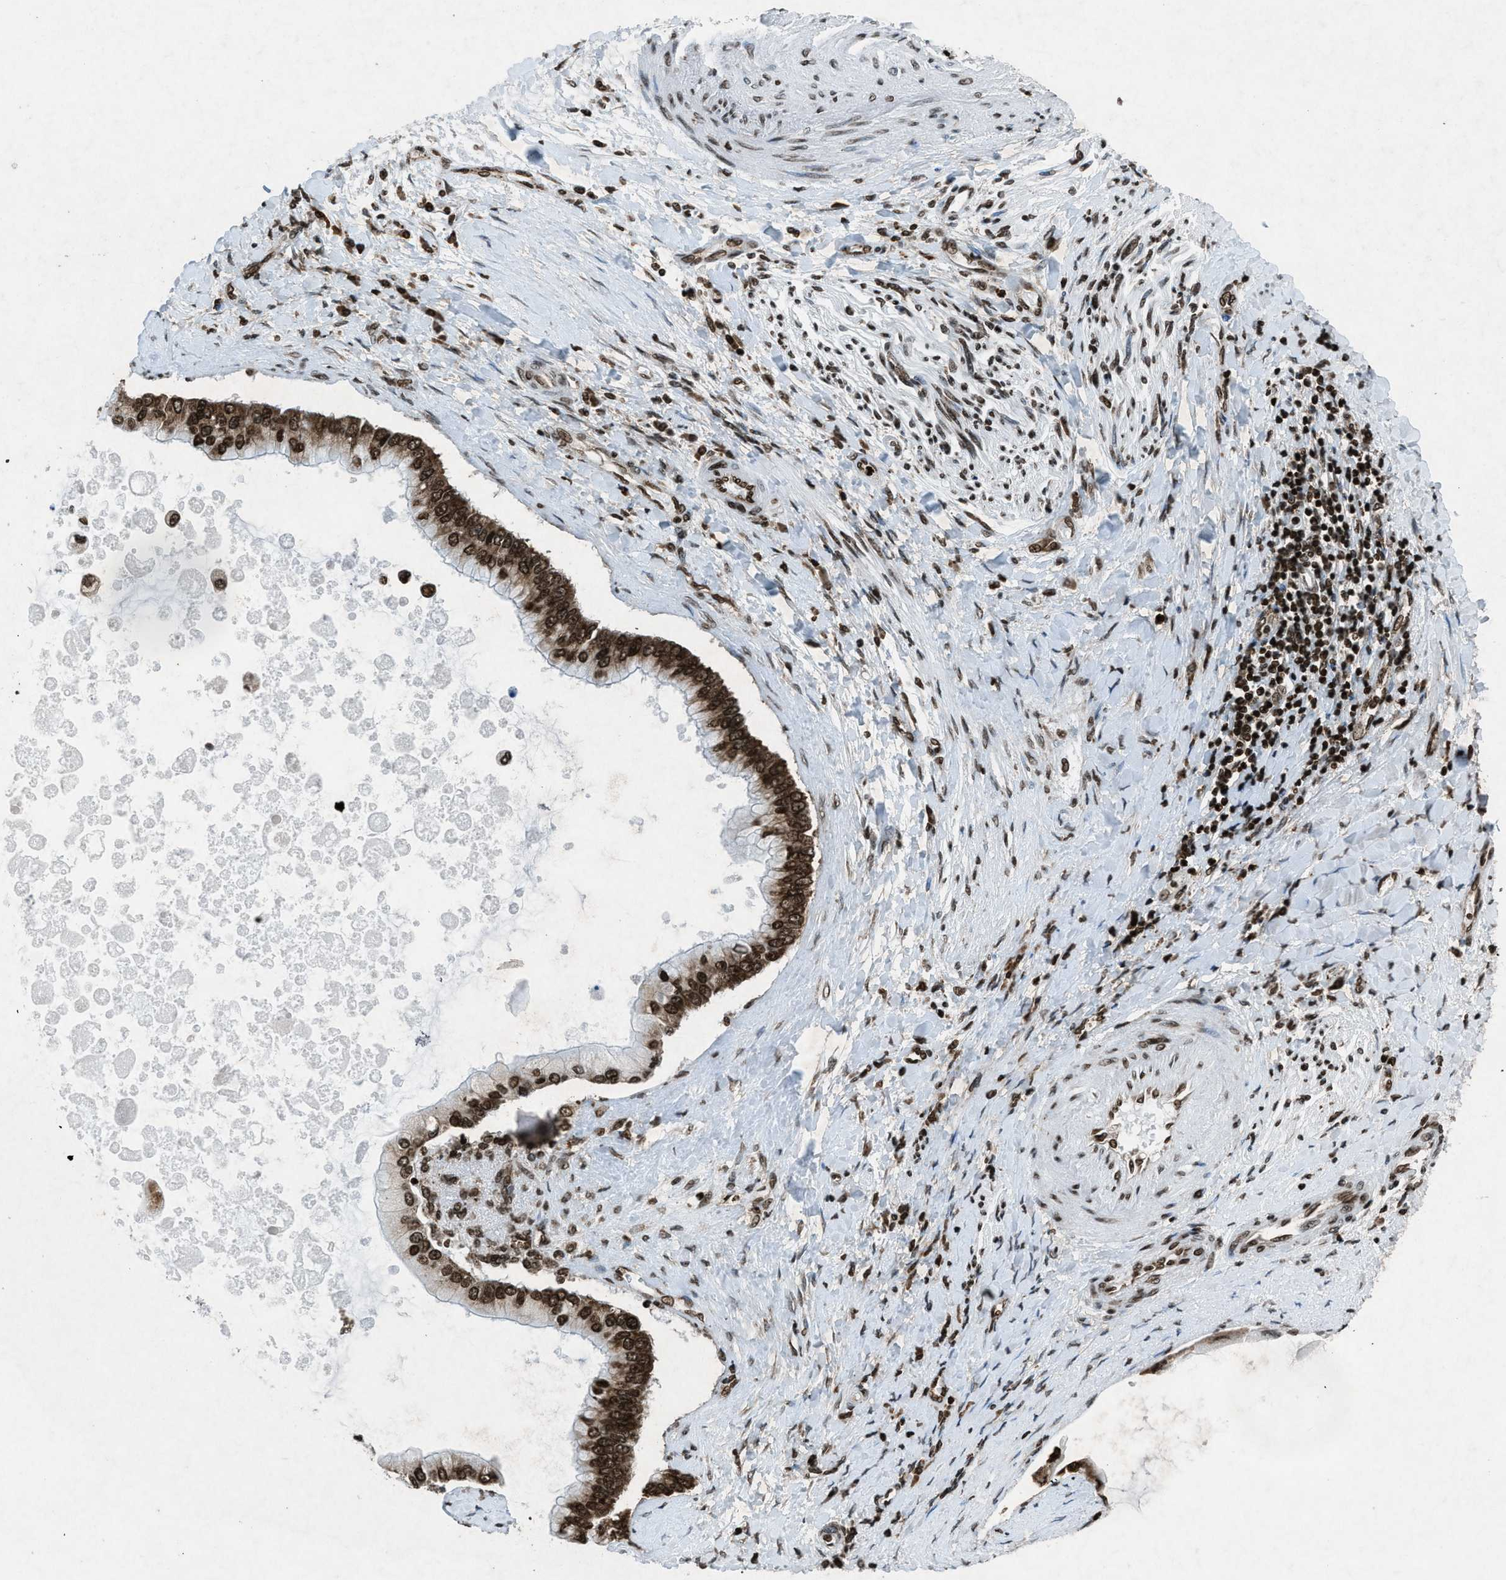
{"staining": {"intensity": "strong", "quantity": ">75%", "location": "nuclear"}, "tissue": "liver cancer", "cell_type": "Tumor cells", "image_type": "cancer", "snomed": [{"axis": "morphology", "description": "Cholangiocarcinoma"}, {"axis": "topography", "description": "Liver"}], "caption": "Immunohistochemical staining of human liver cancer exhibits strong nuclear protein staining in approximately >75% of tumor cells. The staining was performed using DAB, with brown indicating positive protein expression. Nuclei are stained blue with hematoxylin.", "gene": "NXF1", "patient": {"sex": "male", "age": 50}}